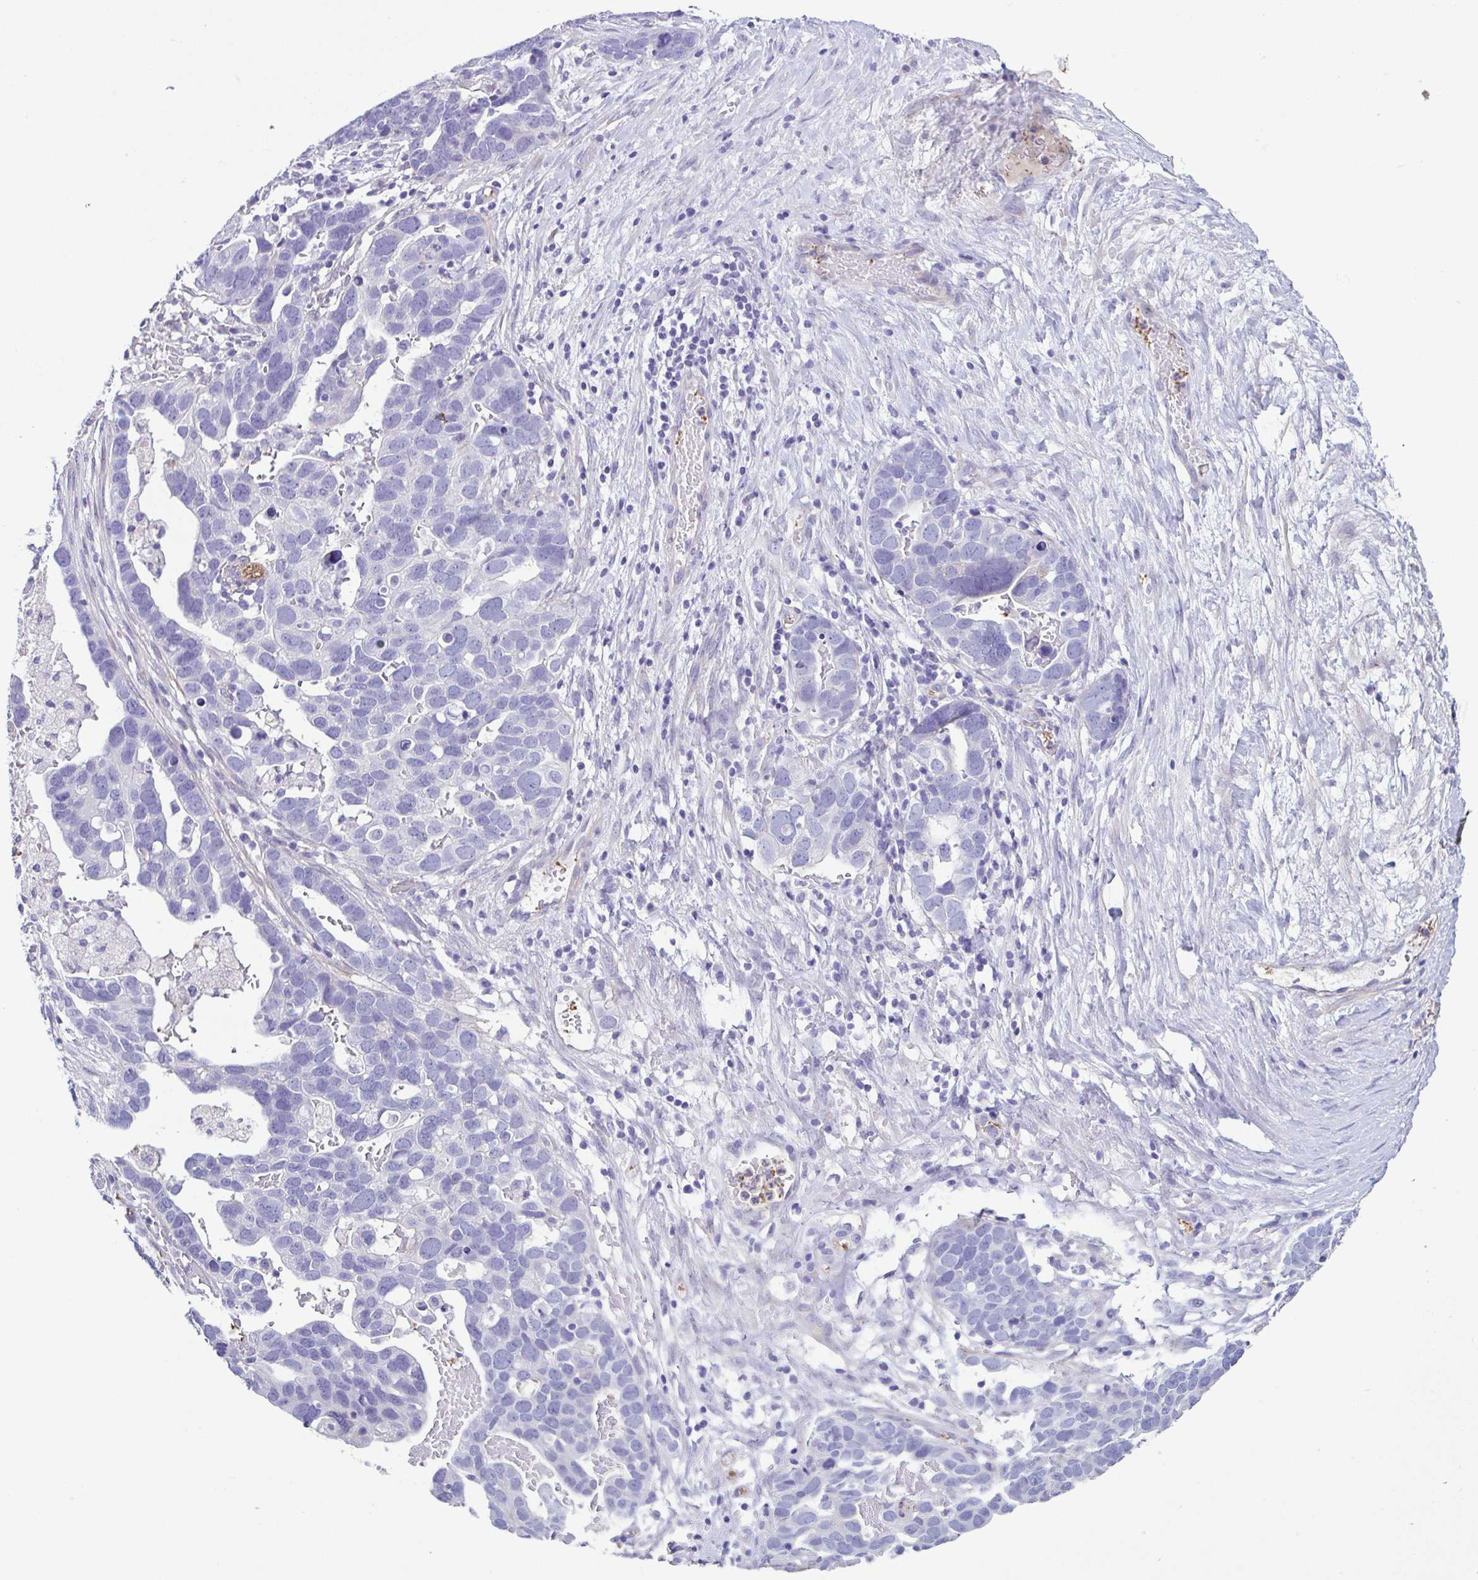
{"staining": {"intensity": "negative", "quantity": "none", "location": "none"}, "tissue": "ovarian cancer", "cell_type": "Tumor cells", "image_type": "cancer", "snomed": [{"axis": "morphology", "description": "Cystadenocarcinoma, serous, NOS"}, {"axis": "topography", "description": "Ovary"}], "caption": "The micrograph reveals no significant staining in tumor cells of ovarian serous cystadenocarcinoma.", "gene": "CYP11B1", "patient": {"sex": "female", "age": 54}}